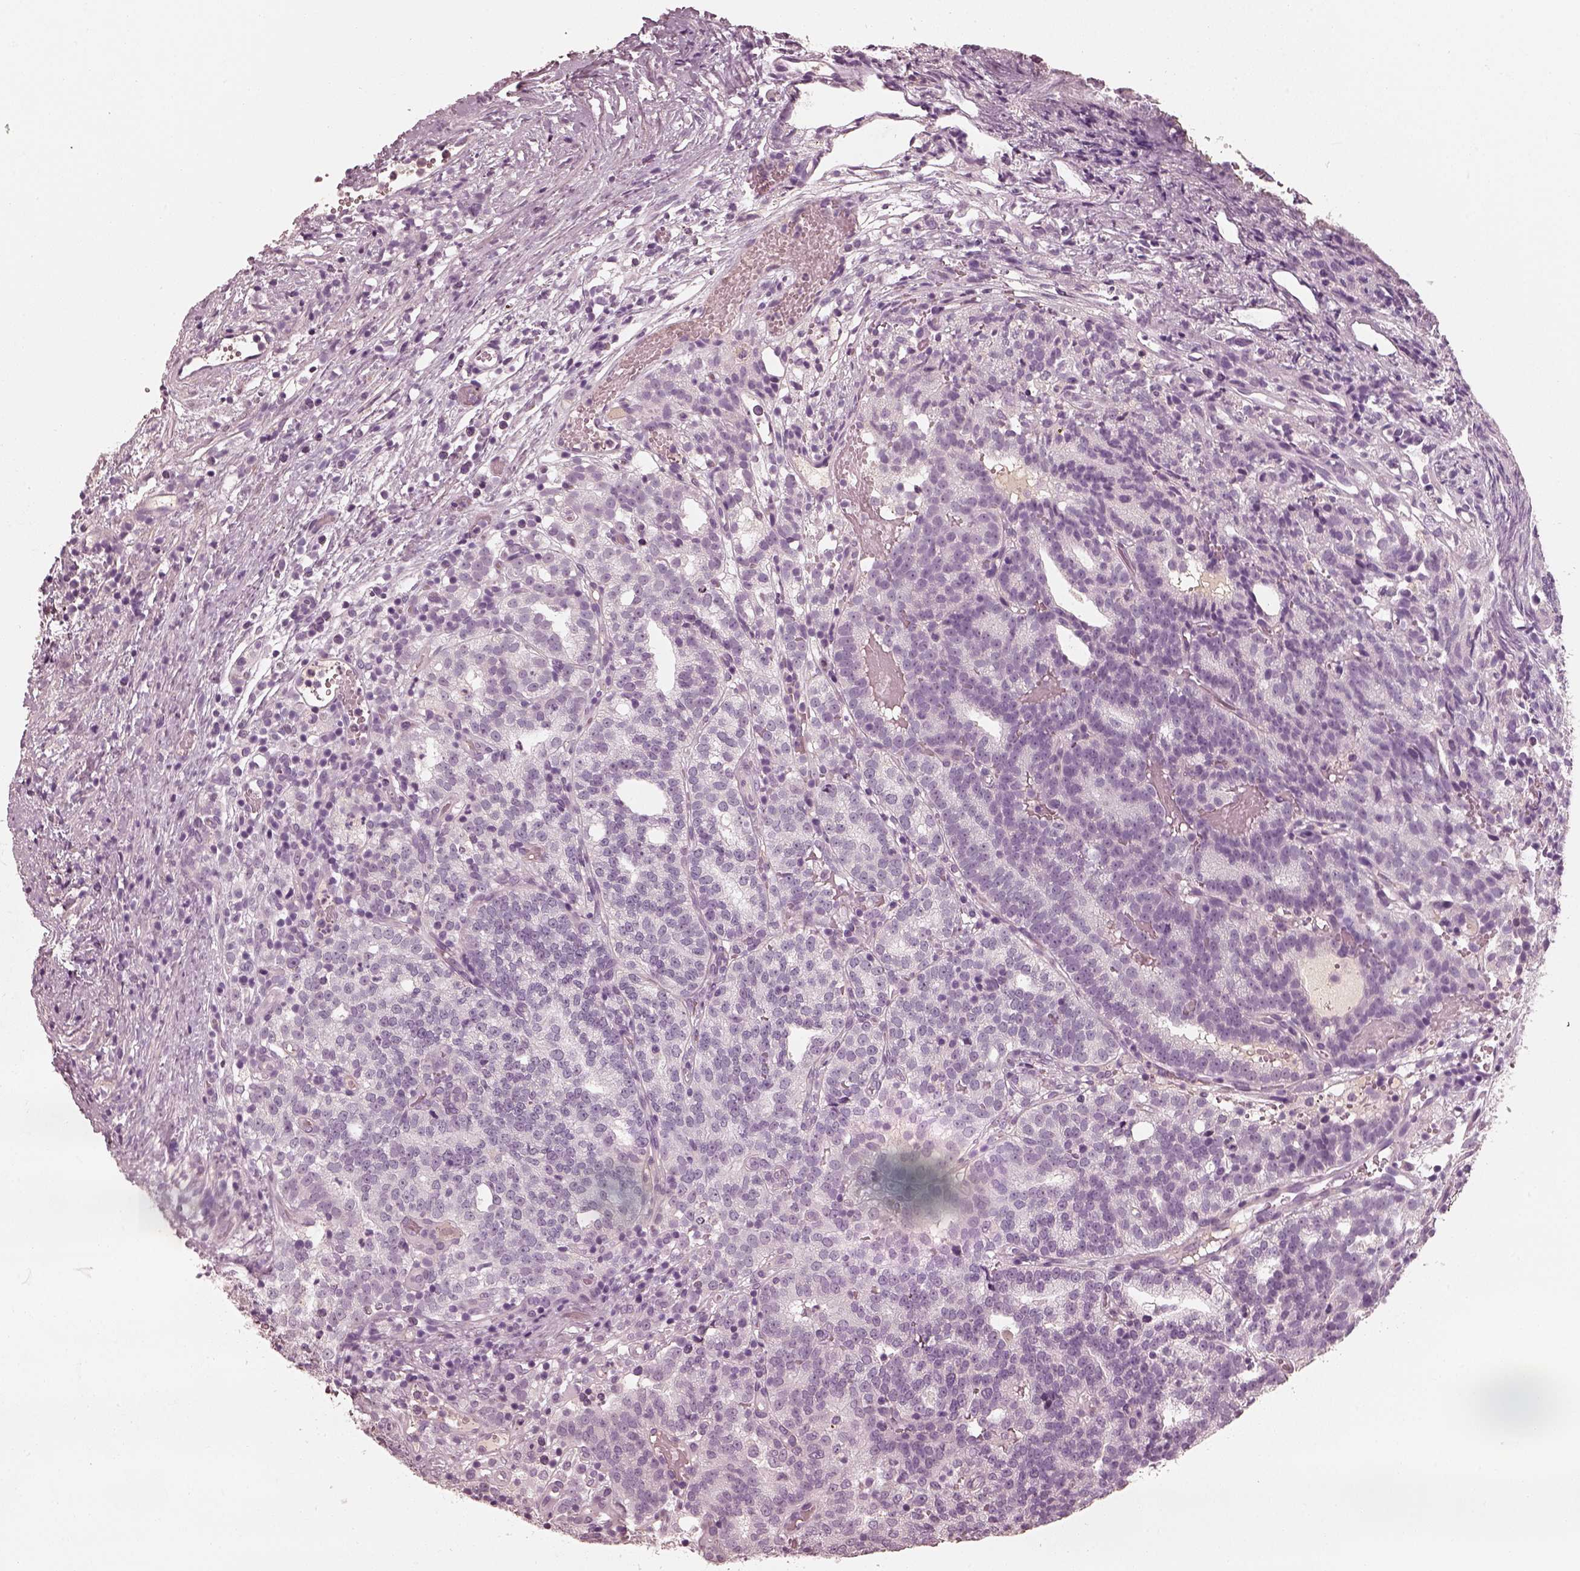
{"staining": {"intensity": "negative", "quantity": "none", "location": "none"}, "tissue": "prostate cancer", "cell_type": "Tumor cells", "image_type": "cancer", "snomed": [{"axis": "morphology", "description": "Adenocarcinoma, High grade"}, {"axis": "topography", "description": "Prostate"}], "caption": "This image is of prostate cancer stained with immunohistochemistry to label a protein in brown with the nuclei are counter-stained blue. There is no positivity in tumor cells. (DAB (3,3'-diaminobenzidine) immunohistochemistry, high magnification).", "gene": "RS1", "patient": {"sex": "male", "age": 53}}